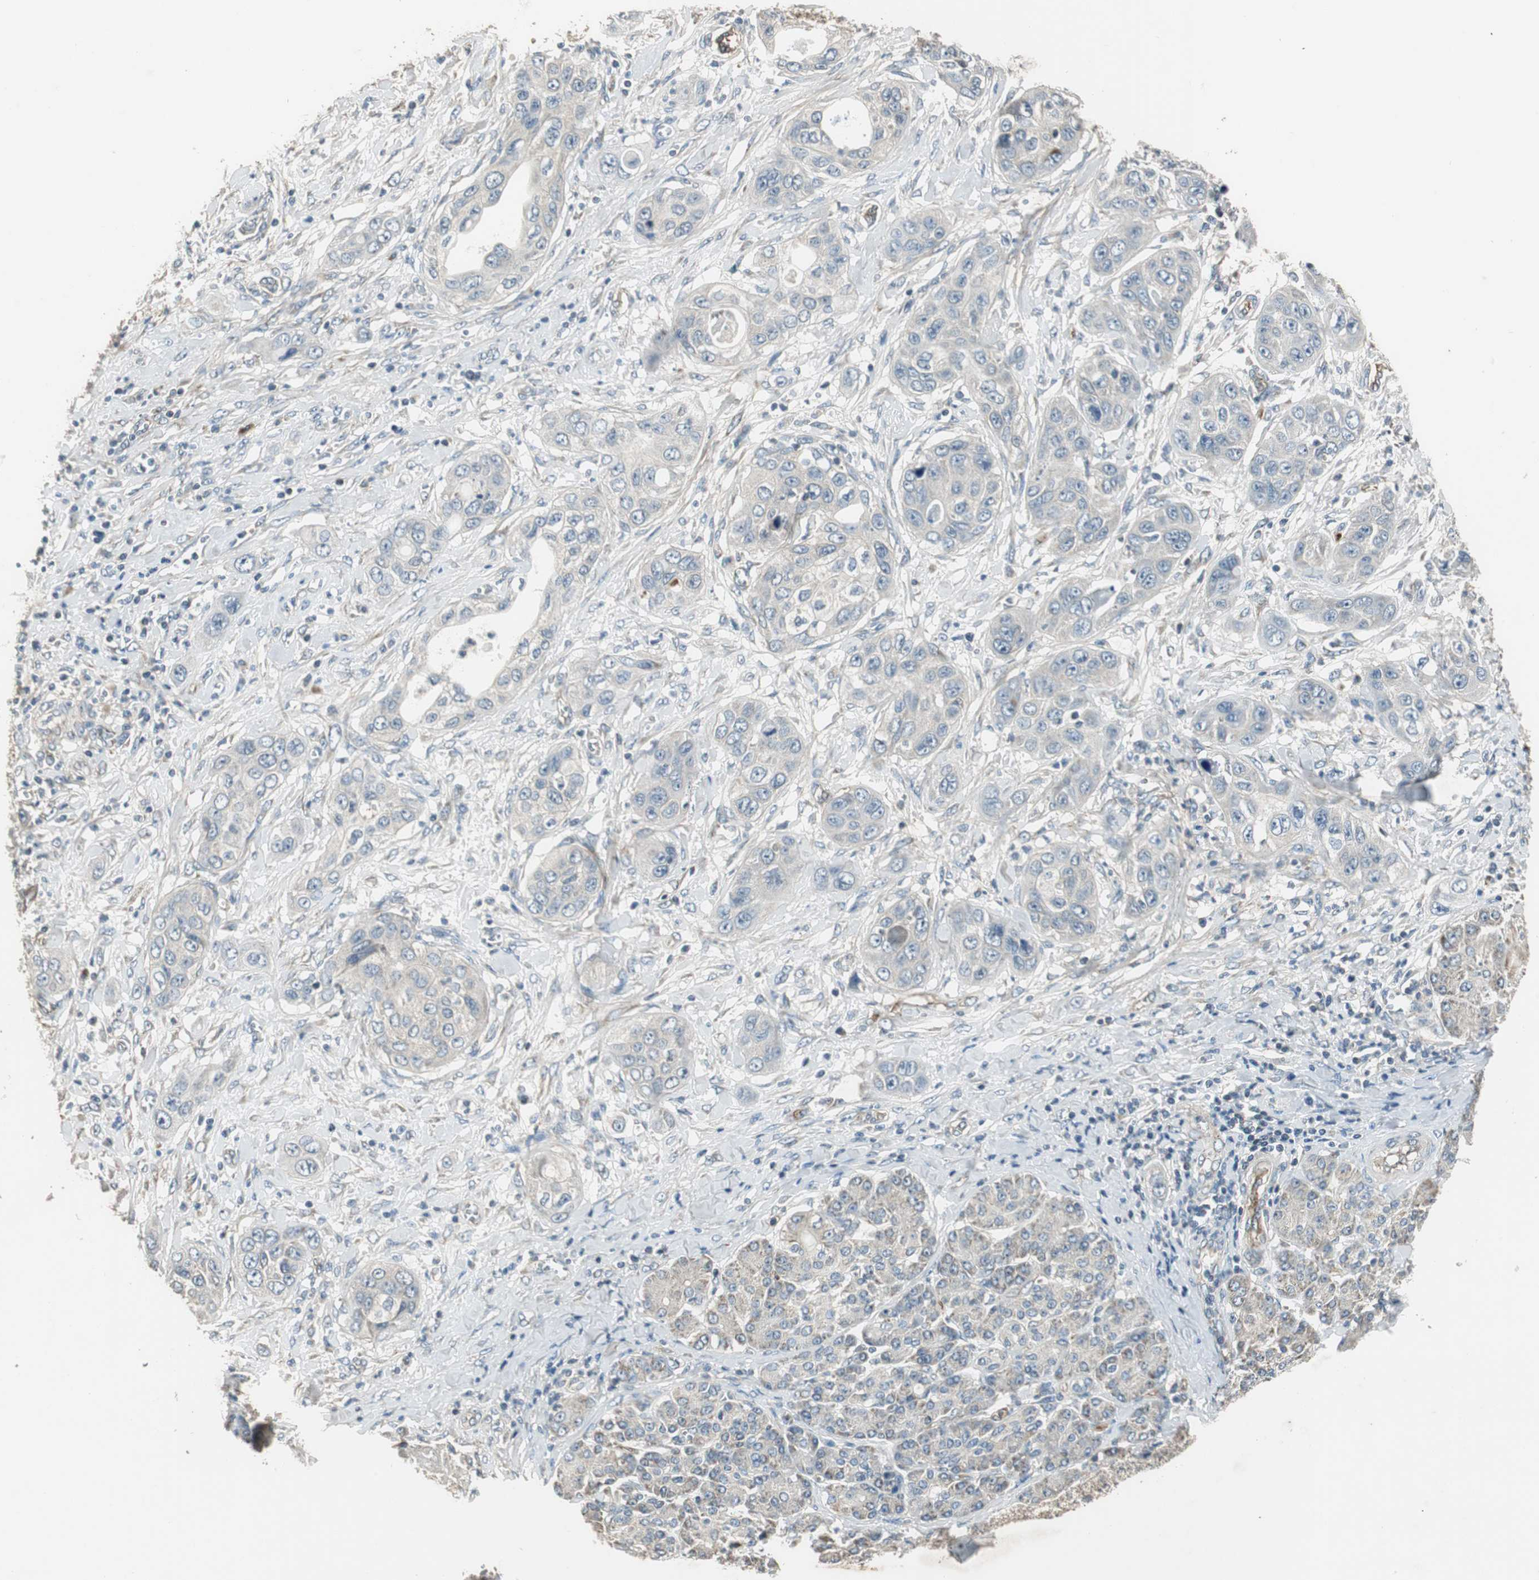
{"staining": {"intensity": "weak", "quantity": "<25%", "location": "cytoplasmic/membranous"}, "tissue": "pancreatic cancer", "cell_type": "Tumor cells", "image_type": "cancer", "snomed": [{"axis": "morphology", "description": "Adenocarcinoma, NOS"}, {"axis": "topography", "description": "Pancreas"}], "caption": "This is a micrograph of IHC staining of pancreatic cancer, which shows no positivity in tumor cells.", "gene": "MSTO1", "patient": {"sex": "female", "age": 70}}